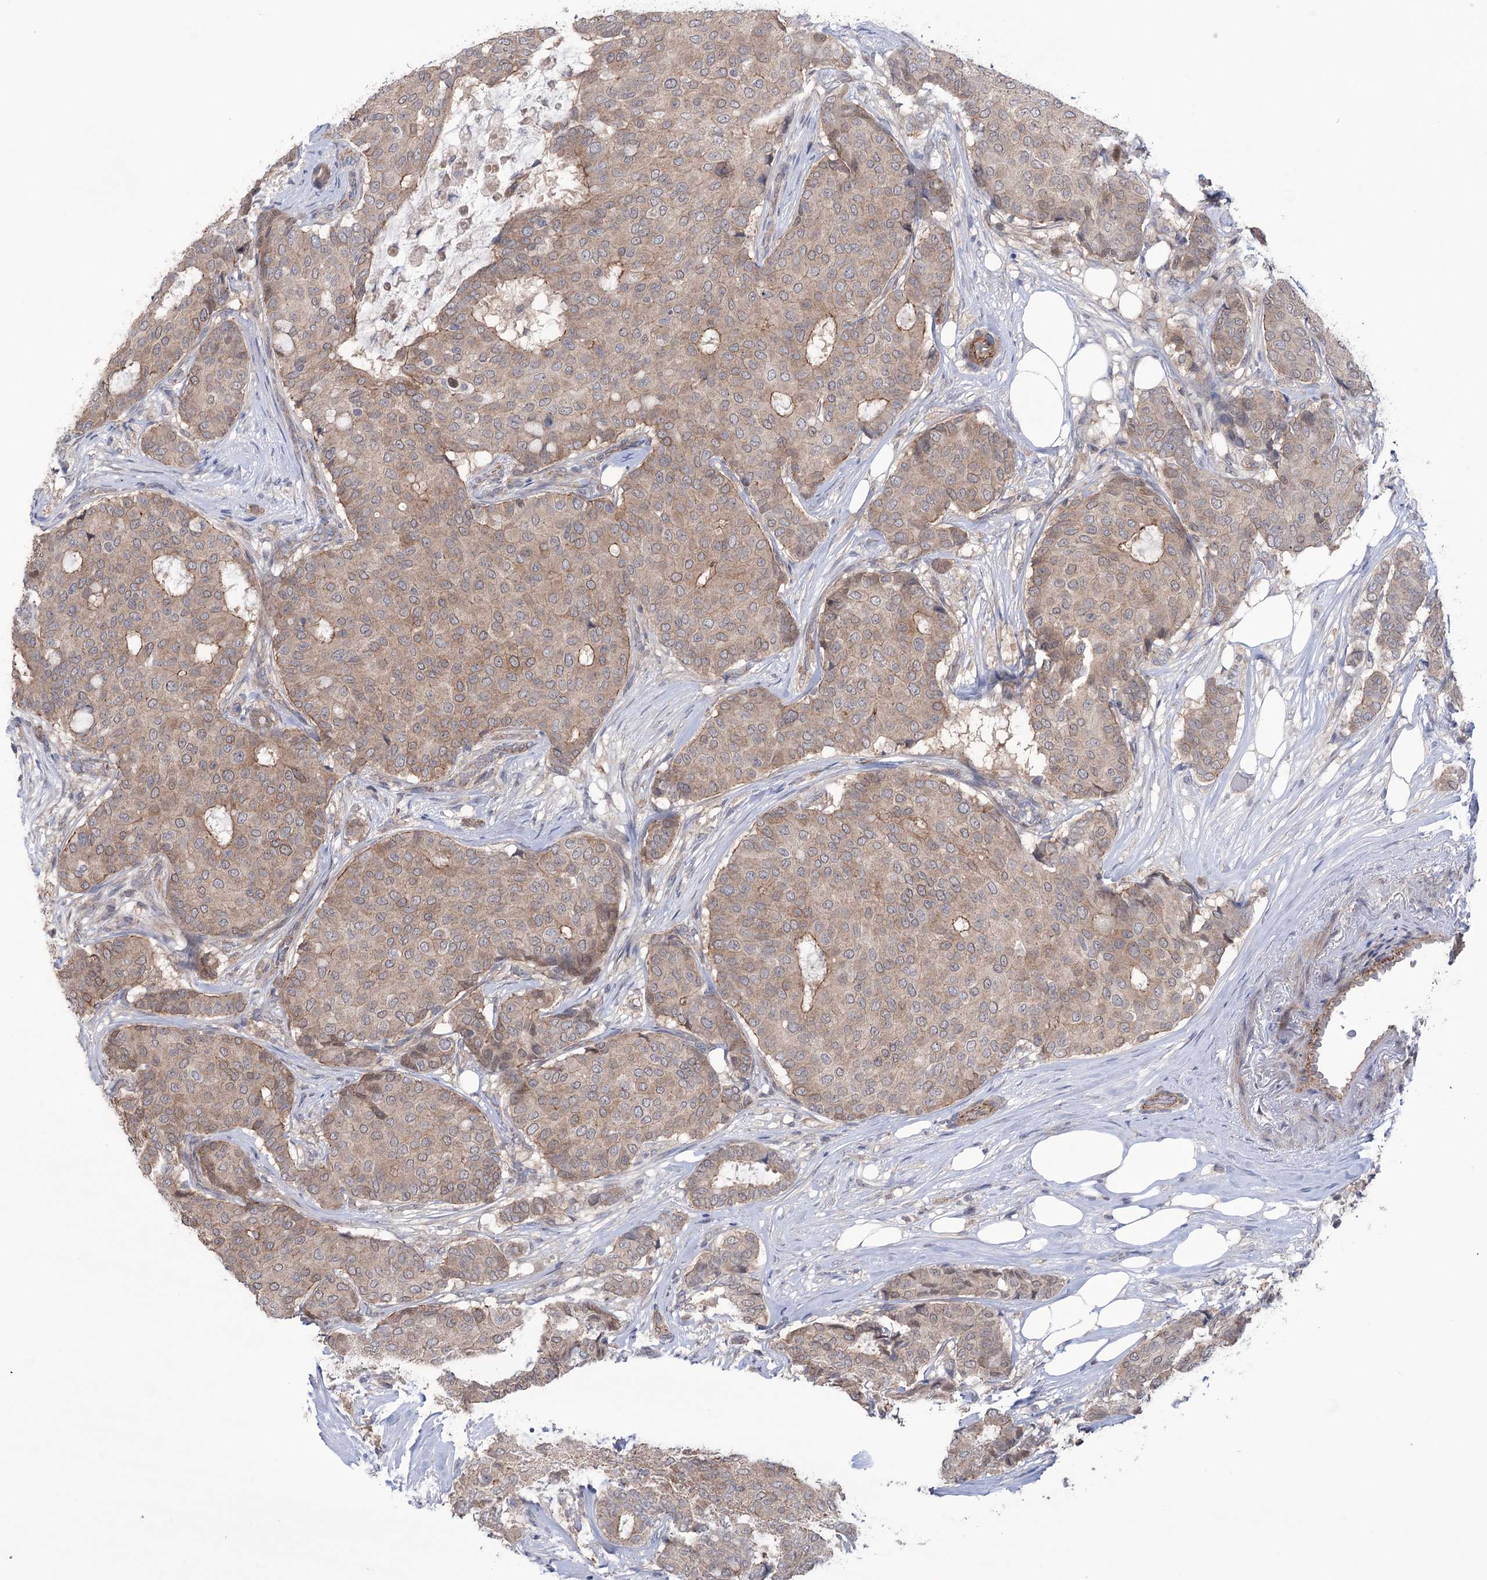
{"staining": {"intensity": "weak", "quantity": "25%-75%", "location": "cytoplasmic/membranous"}, "tissue": "breast cancer", "cell_type": "Tumor cells", "image_type": "cancer", "snomed": [{"axis": "morphology", "description": "Duct carcinoma"}, {"axis": "topography", "description": "Breast"}], "caption": "This photomicrograph displays IHC staining of human breast cancer (infiltrating ductal carcinoma), with low weak cytoplasmic/membranous staining in approximately 25%-75% of tumor cells.", "gene": "TRIM71", "patient": {"sex": "female", "age": 75}}